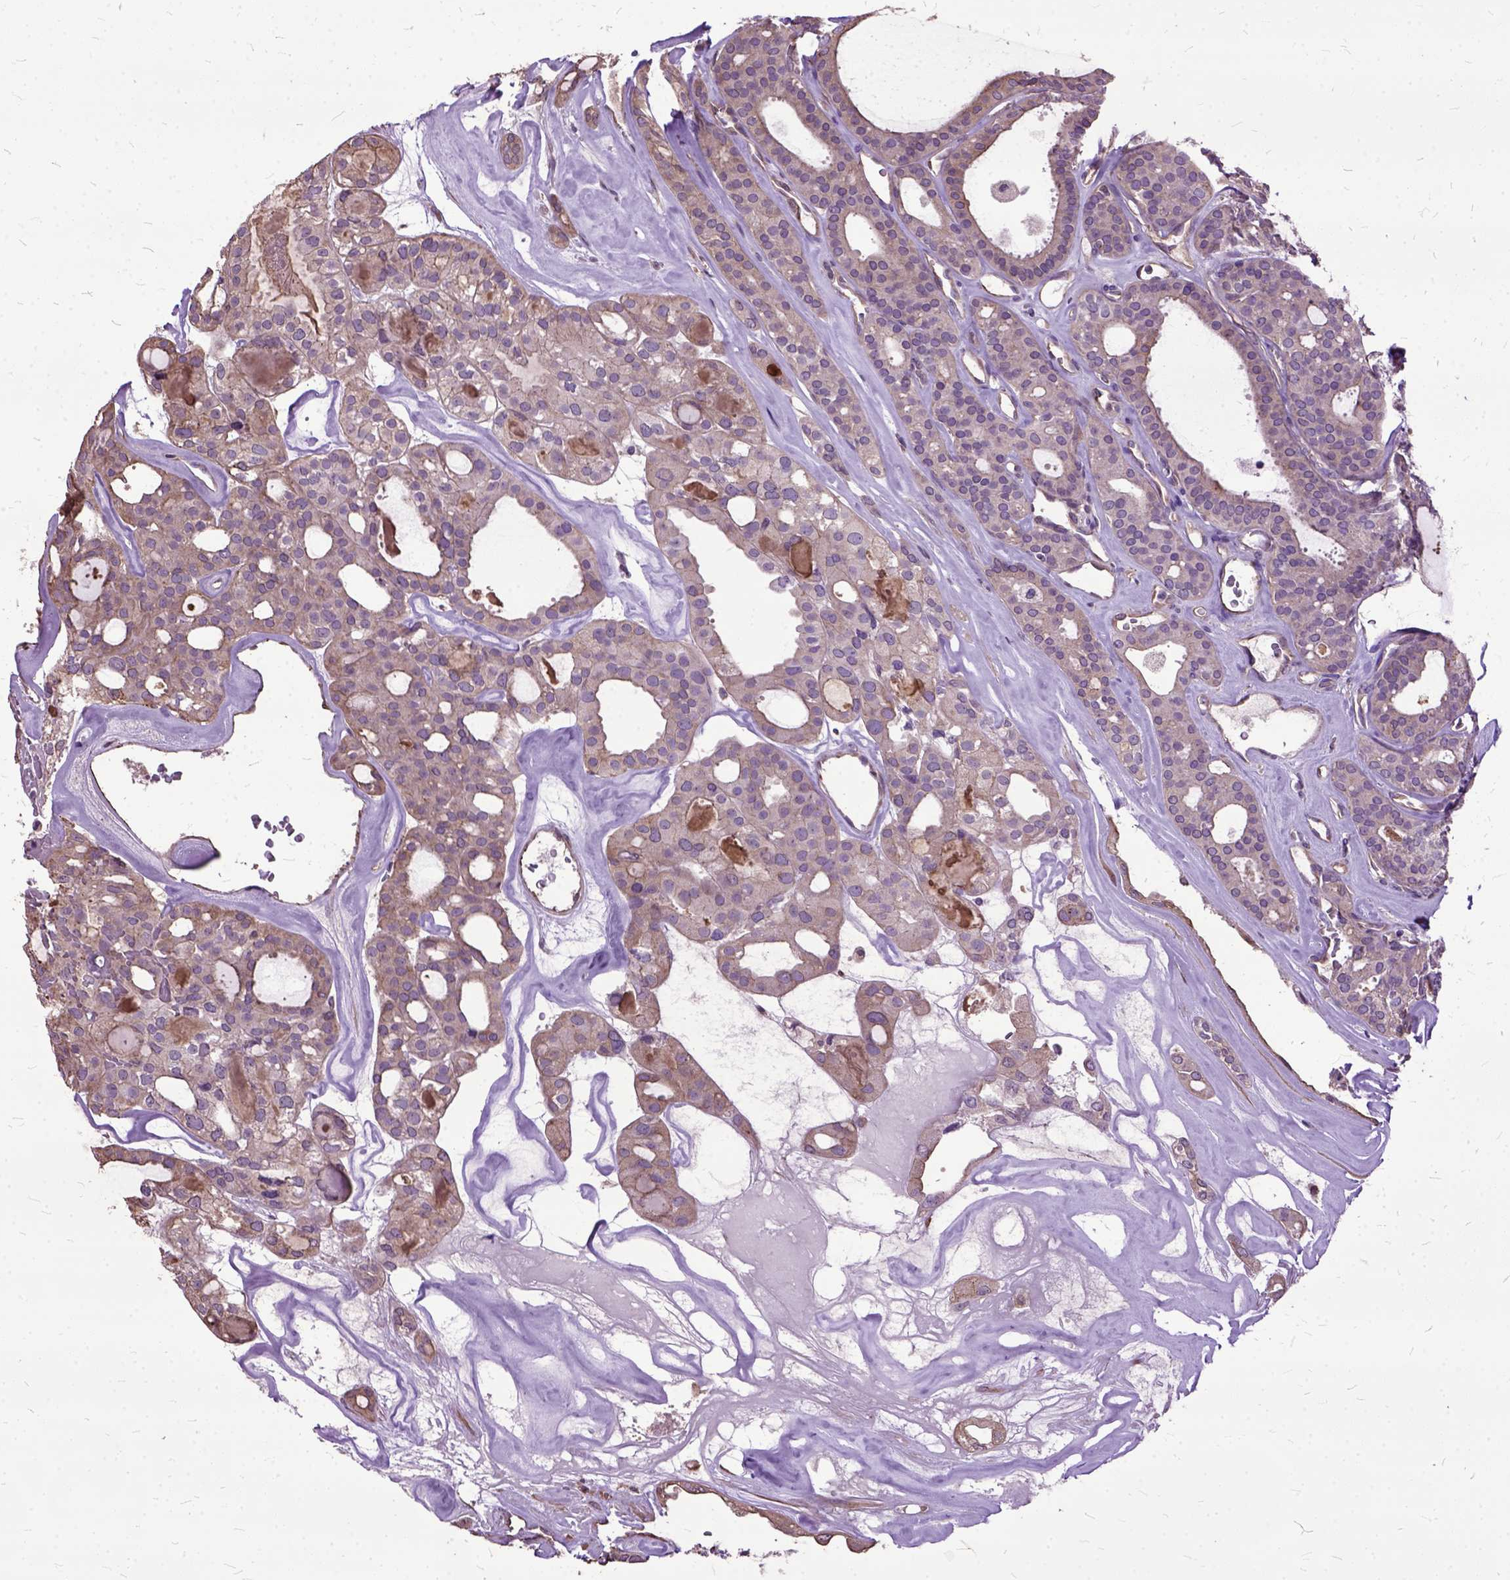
{"staining": {"intensity": "weak", "quantity": "25%-75%", "location": "cytoplasmic/membranous"}, "tissue": "thyroid cancer", "cell_type": "Tumor cells", "image_type": "cancer", "snomed": [{"axis": "morphology", "description": "Follicular adenoma carcinoma, NOS"}, {"axis": "topography", "description": "Thyroid gland"}], "caption": "Human thyroid cancer (follicular adenoma carcinoma) stained for a protein (brown) exhibits weak cytoplasmic/membranous positive positivity in about 25%-75% of tumor cells.", "gene": "AREG", "patient": {"sex": "male", "age": 75}}